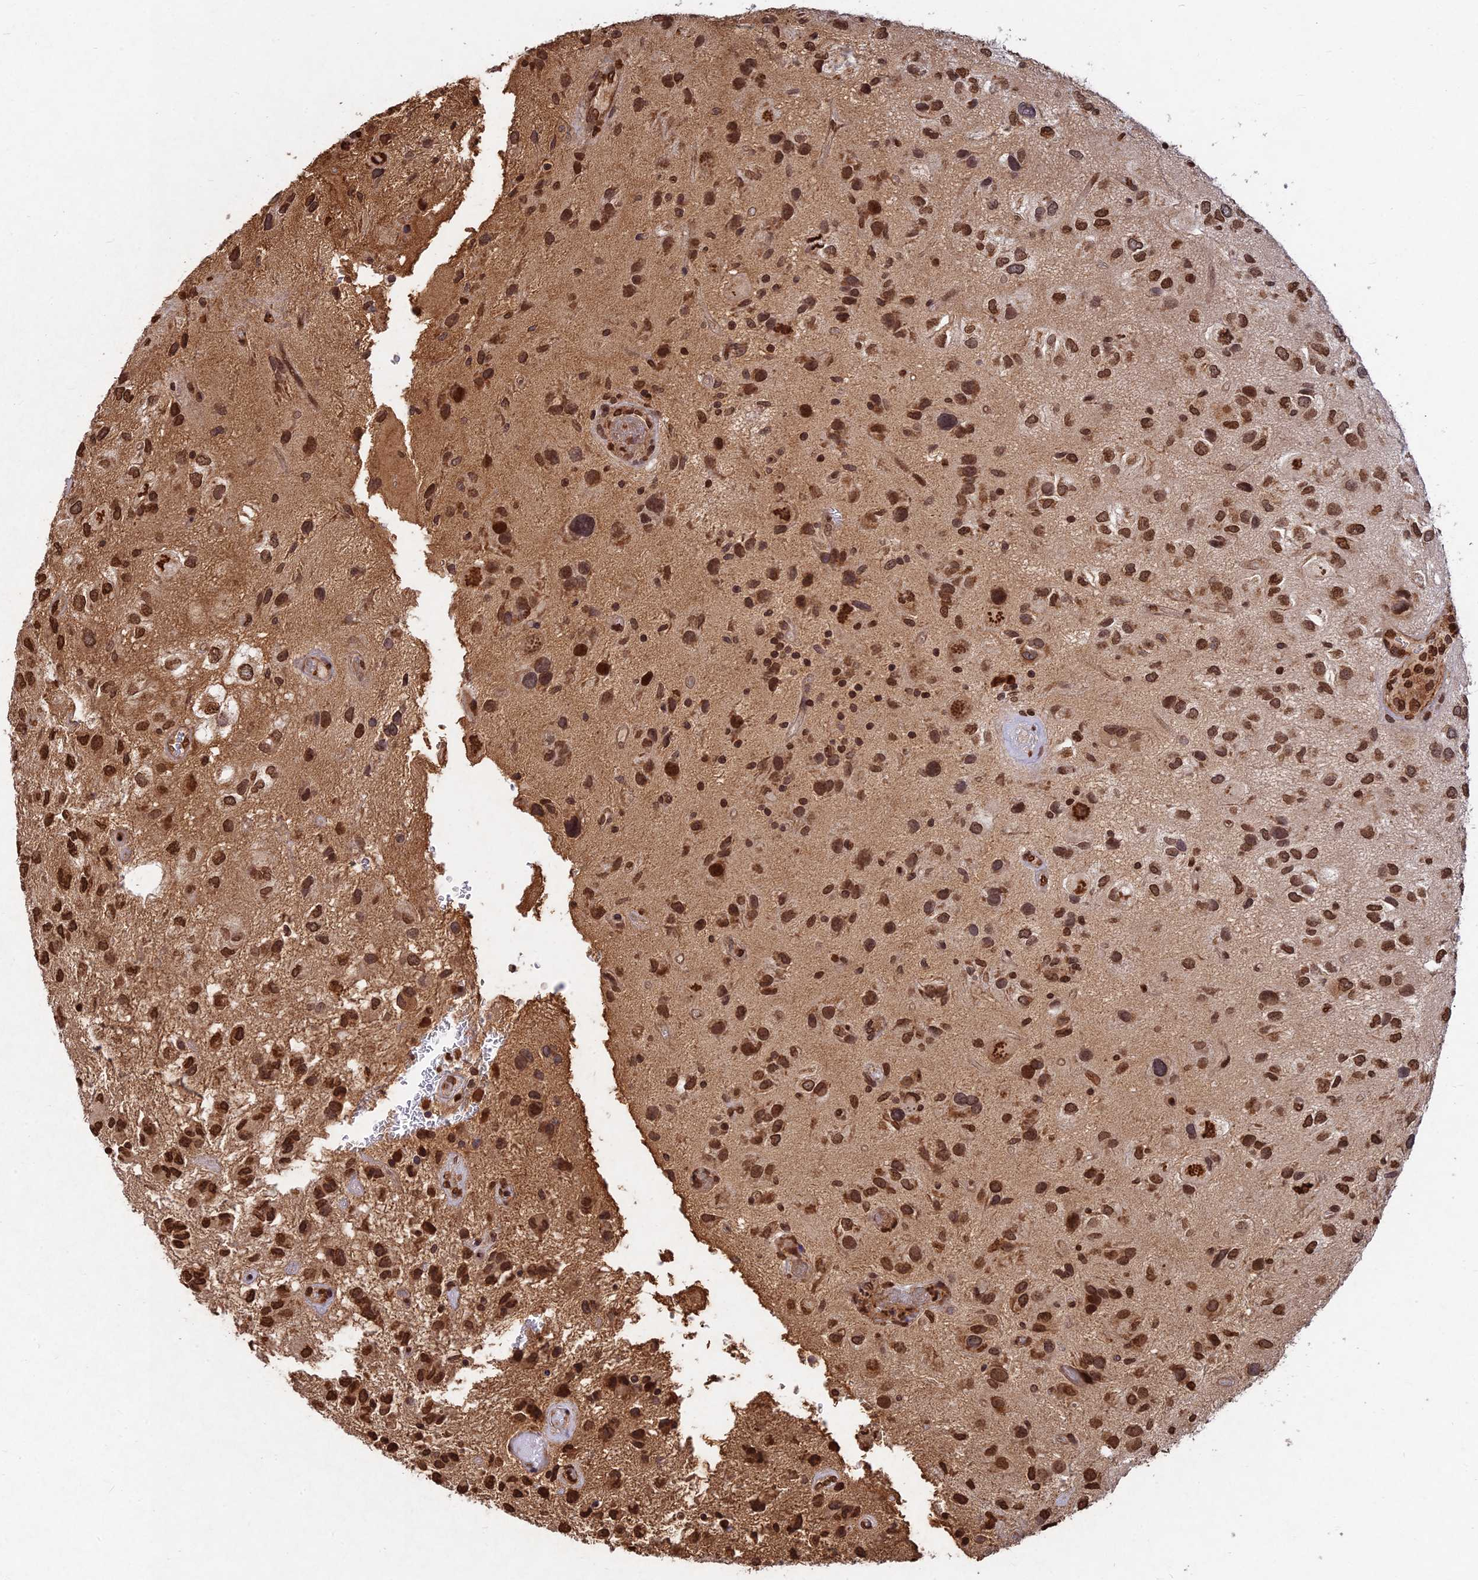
{"staining": {"intensity": "strong", "quantity": ">75%", "location": "cytoplasmic/membranous,nuclear"}, "tissue": "glioma", "cell_type": "Tumor cells", "image_type": "cancer", "snomed": [{"axis": "morphology", "description": "Glioma, malignant, Low grade"}, {"axis": "topography", "description": "Brain"}], "caption": "Immunohistochemical staining of human malignant glioma (low-grade) demonstrates high levels of strong cytoplasmic/membranous and nuclear protein expression in about >75% of tumor cells.", "gene": "RELCH", "patient": {"sex": "male", "age": 66}}